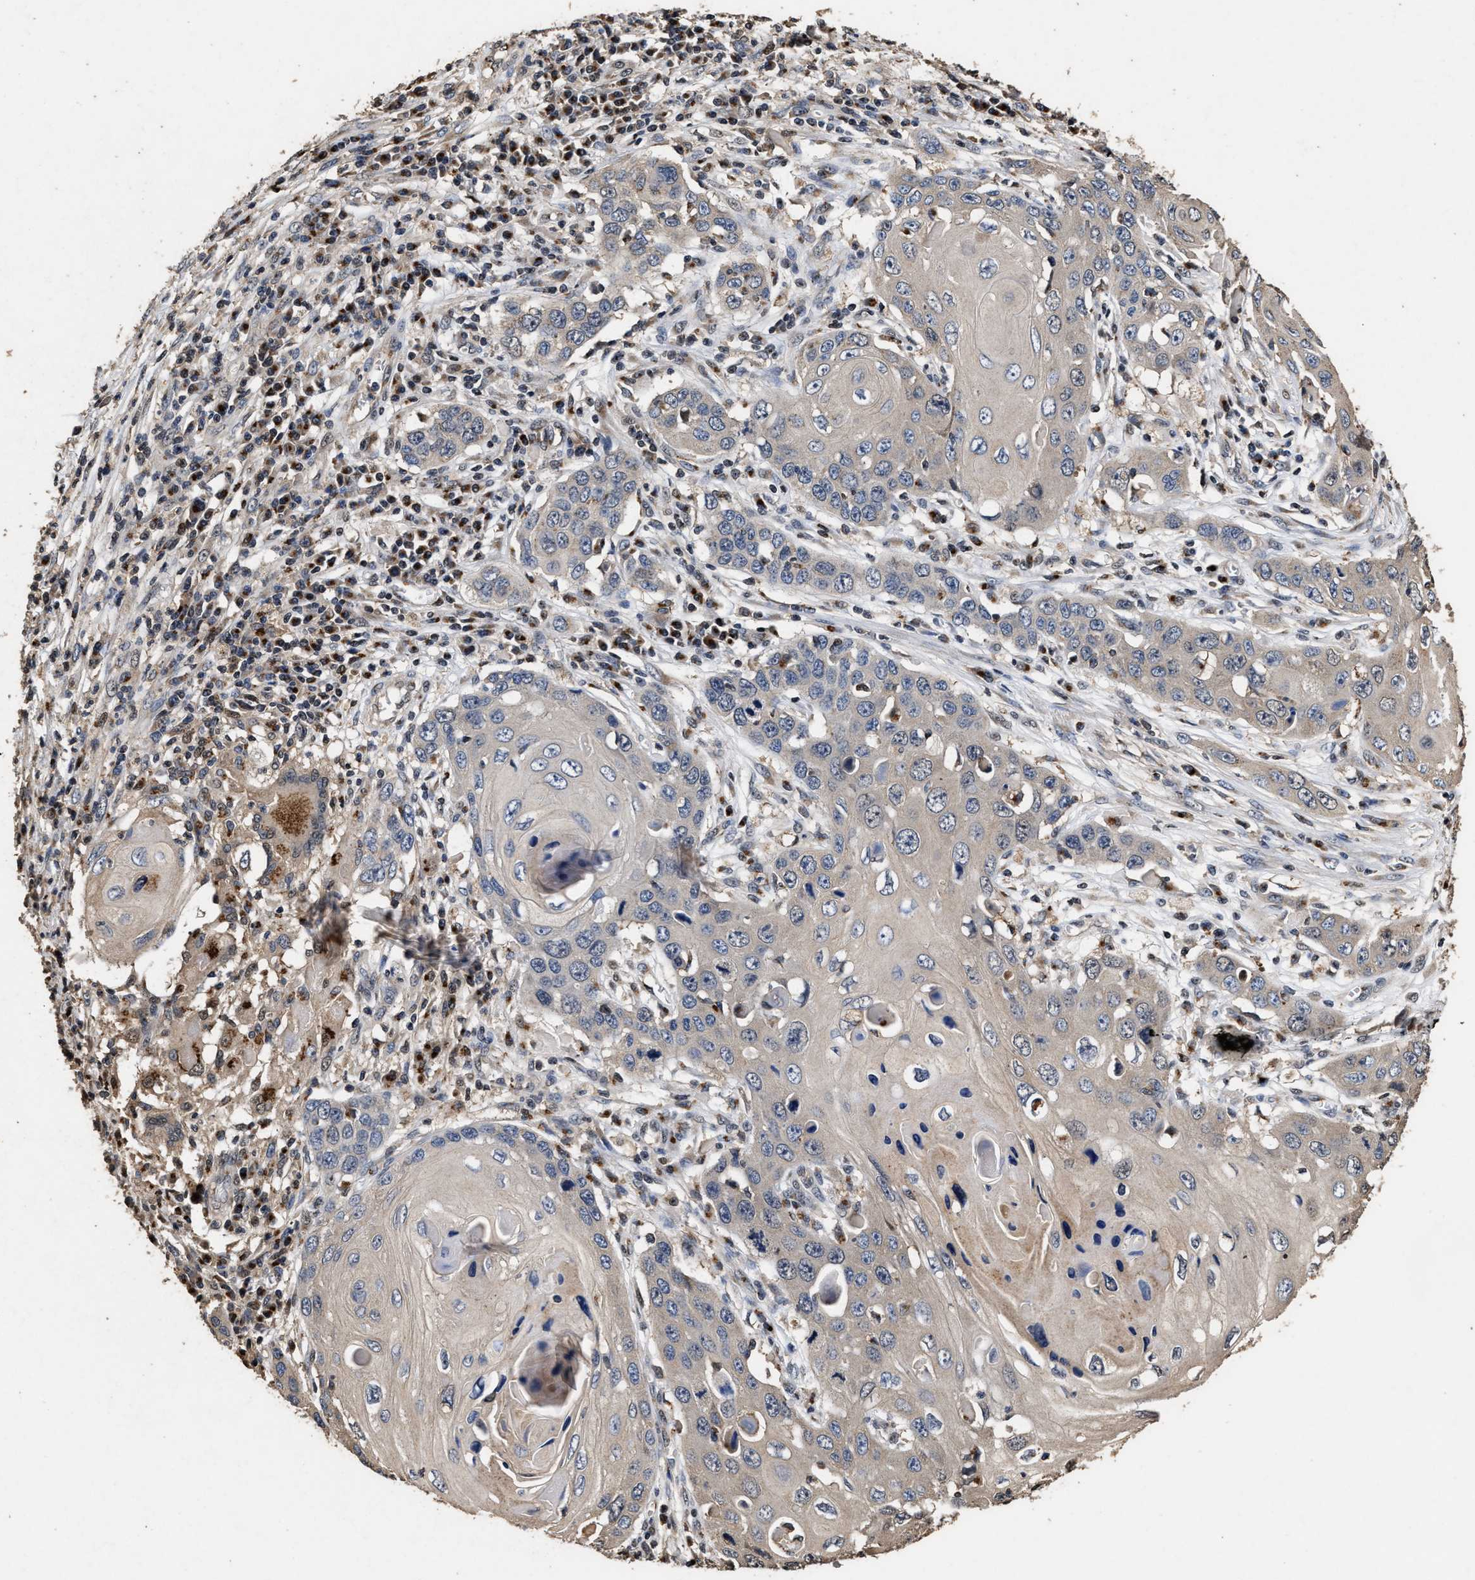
{"staining": {"intensity": "weak", "quantity": "<25%", "location": "cytoplasmic/membranous"}, "tissue": "skin cancer", "cell_type": "Tumor cells", "image_type": "cancer", "snomed": [{"axis": "morphology", "description": "Squamous cell carcinoma, NOS"}, {"axis": "topography", "description": "Skin"}], "caption": "Immunohistochemistry of human skin cancer (squamous cell carcinoma) displays no expression in tumor cells. The staining is performed using DAB (3,3'-diaminobenzidine) brown chromogen with nuclei counter-stained in using hematoxylin.", "gene": "TPST2", "patient": {"sex": "male", "age": 55}}